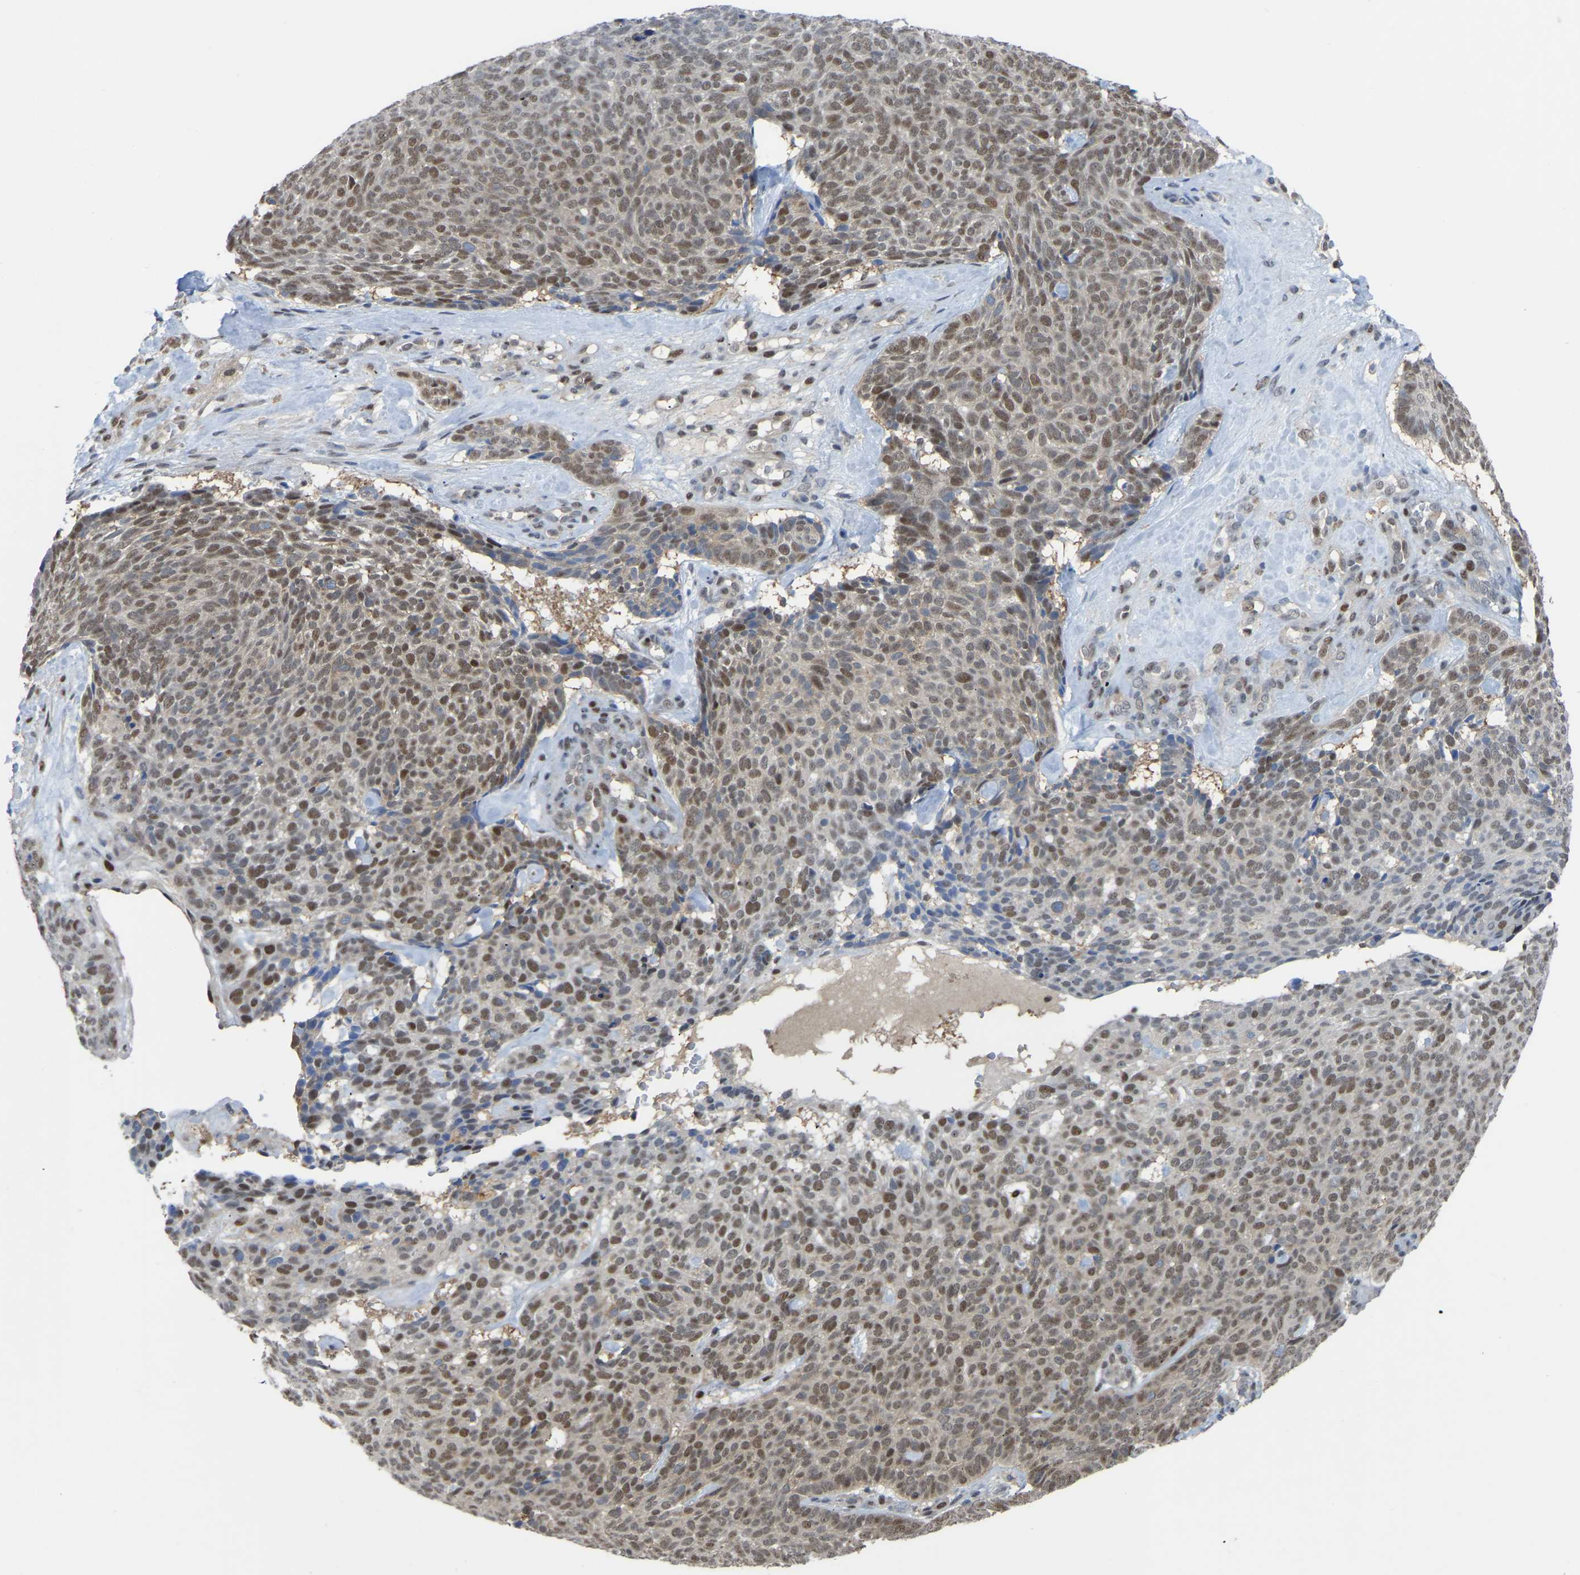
{"staining": {"intensity": "moderate", "quantity": ">75%", "location": "nuclear"}, "tissue": "skin cancer", "cell_type": "Tumor cells", "image_type": "cancer", "snomed": [{"axis": "morphology", "description": "Basal cell carcinoma"}, {"axis": "topography", "description": "Skin"}], "caption": "The image exhibits a brown stain indicating the presence of a protein in the nuclear of tumor cells in skin cancer (basal cell carcinoma).", "gene": "KLRG2", "patient": {"sex": "male", "age": 61}}